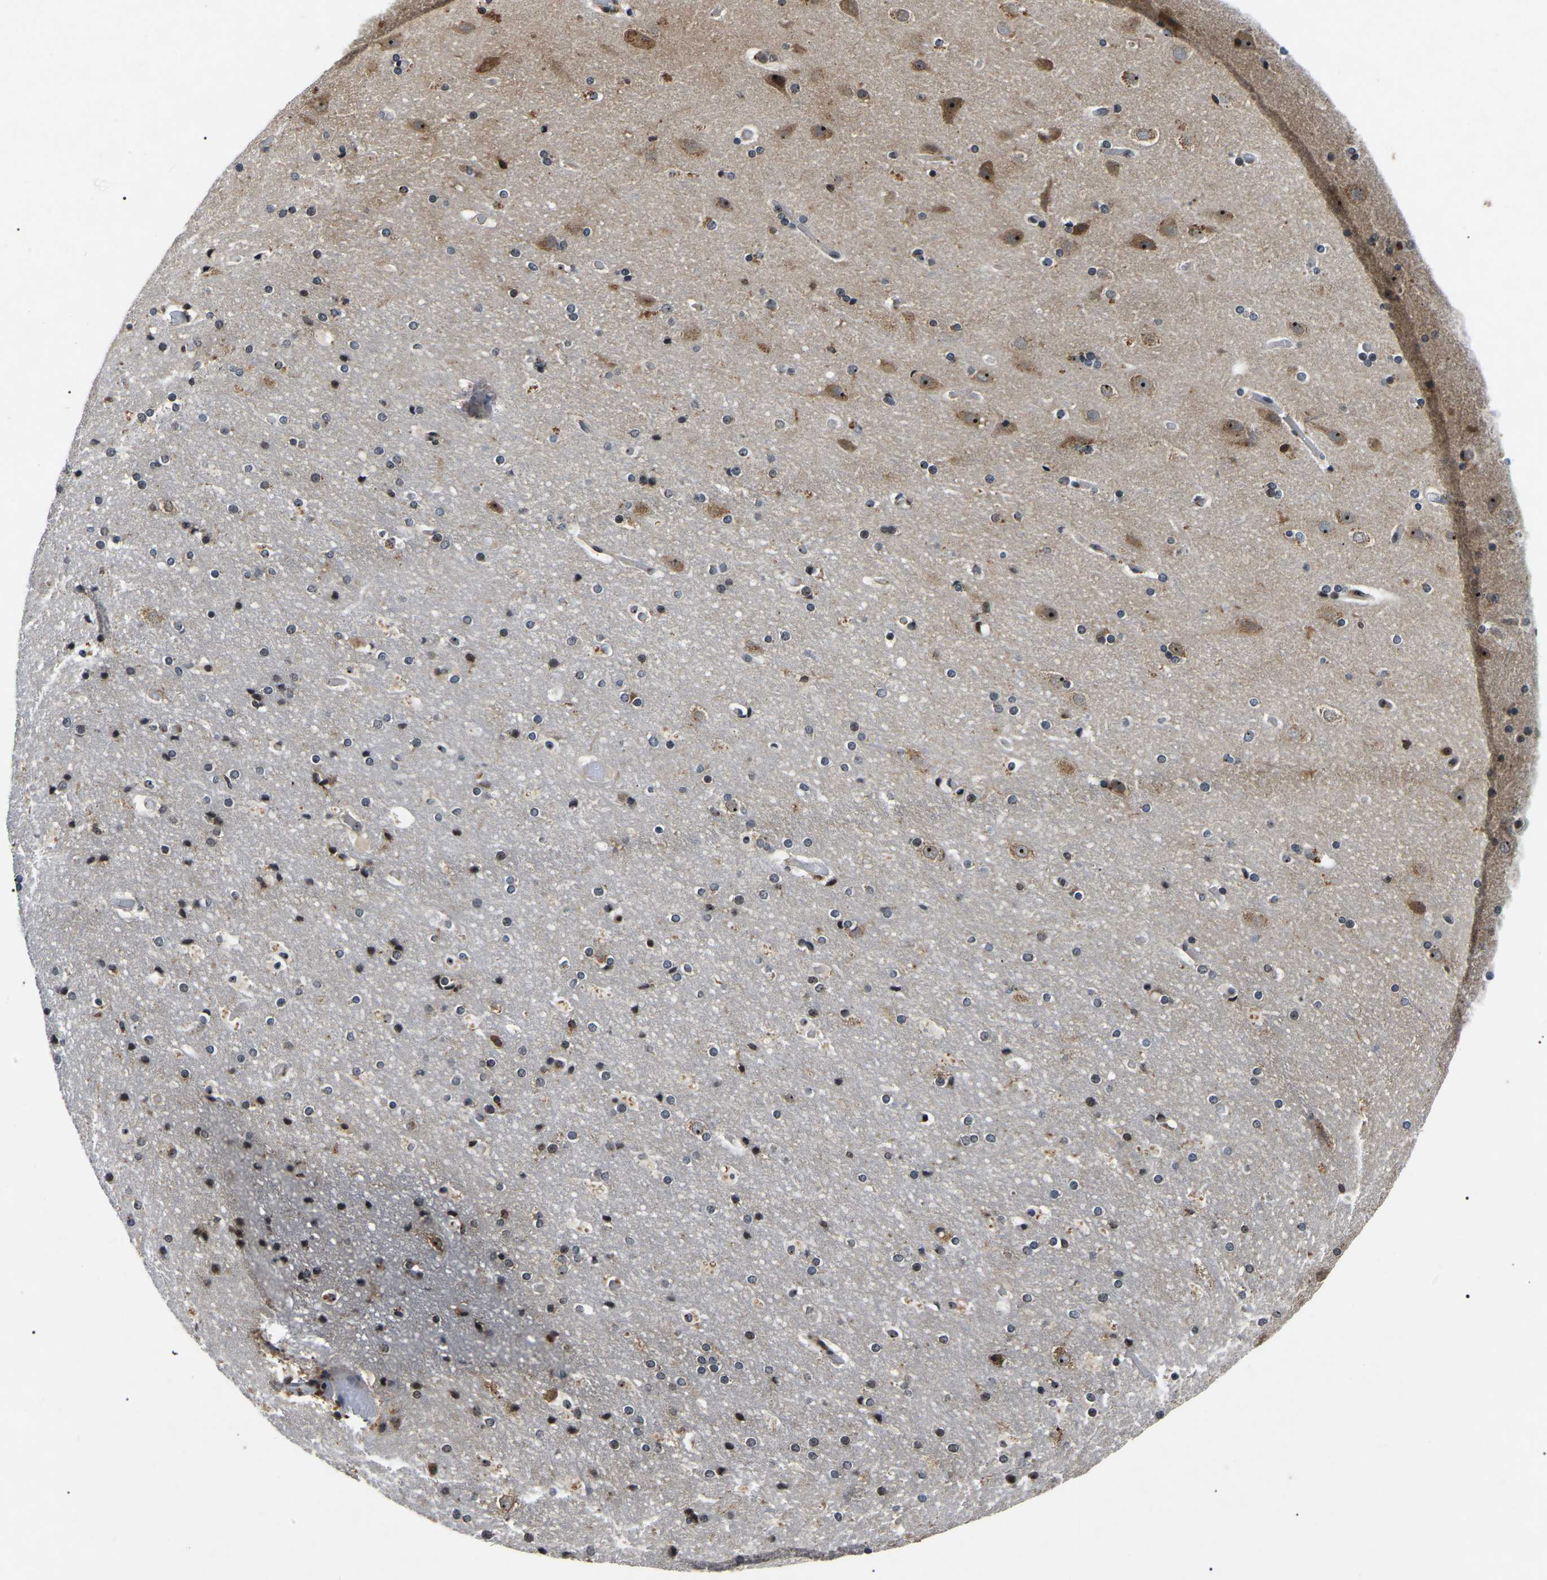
{"staining": {"intensity": "weak", "quantity": "25%-75%", "location": "nuclear"}, "tissue": "cerebral cortex", "cell_type": "Endothelial cells", "image_type": "normal", "snomed": [{"axis": "morphology", "description": "Normal tissue, NOS"}, {"axis": "topography", "description": "Cerebral cortex"}], "caption": "Endothelial cells exhibit low levels of weak nuclear staining in approximately 25%-75% of cells in unremarkable cerebral cortex. Immunohistochemistry stains the protein in brown and the nuclei are stained blue.", "gene": "RBM28", "patient": {"sex": "male", "age": 57}}